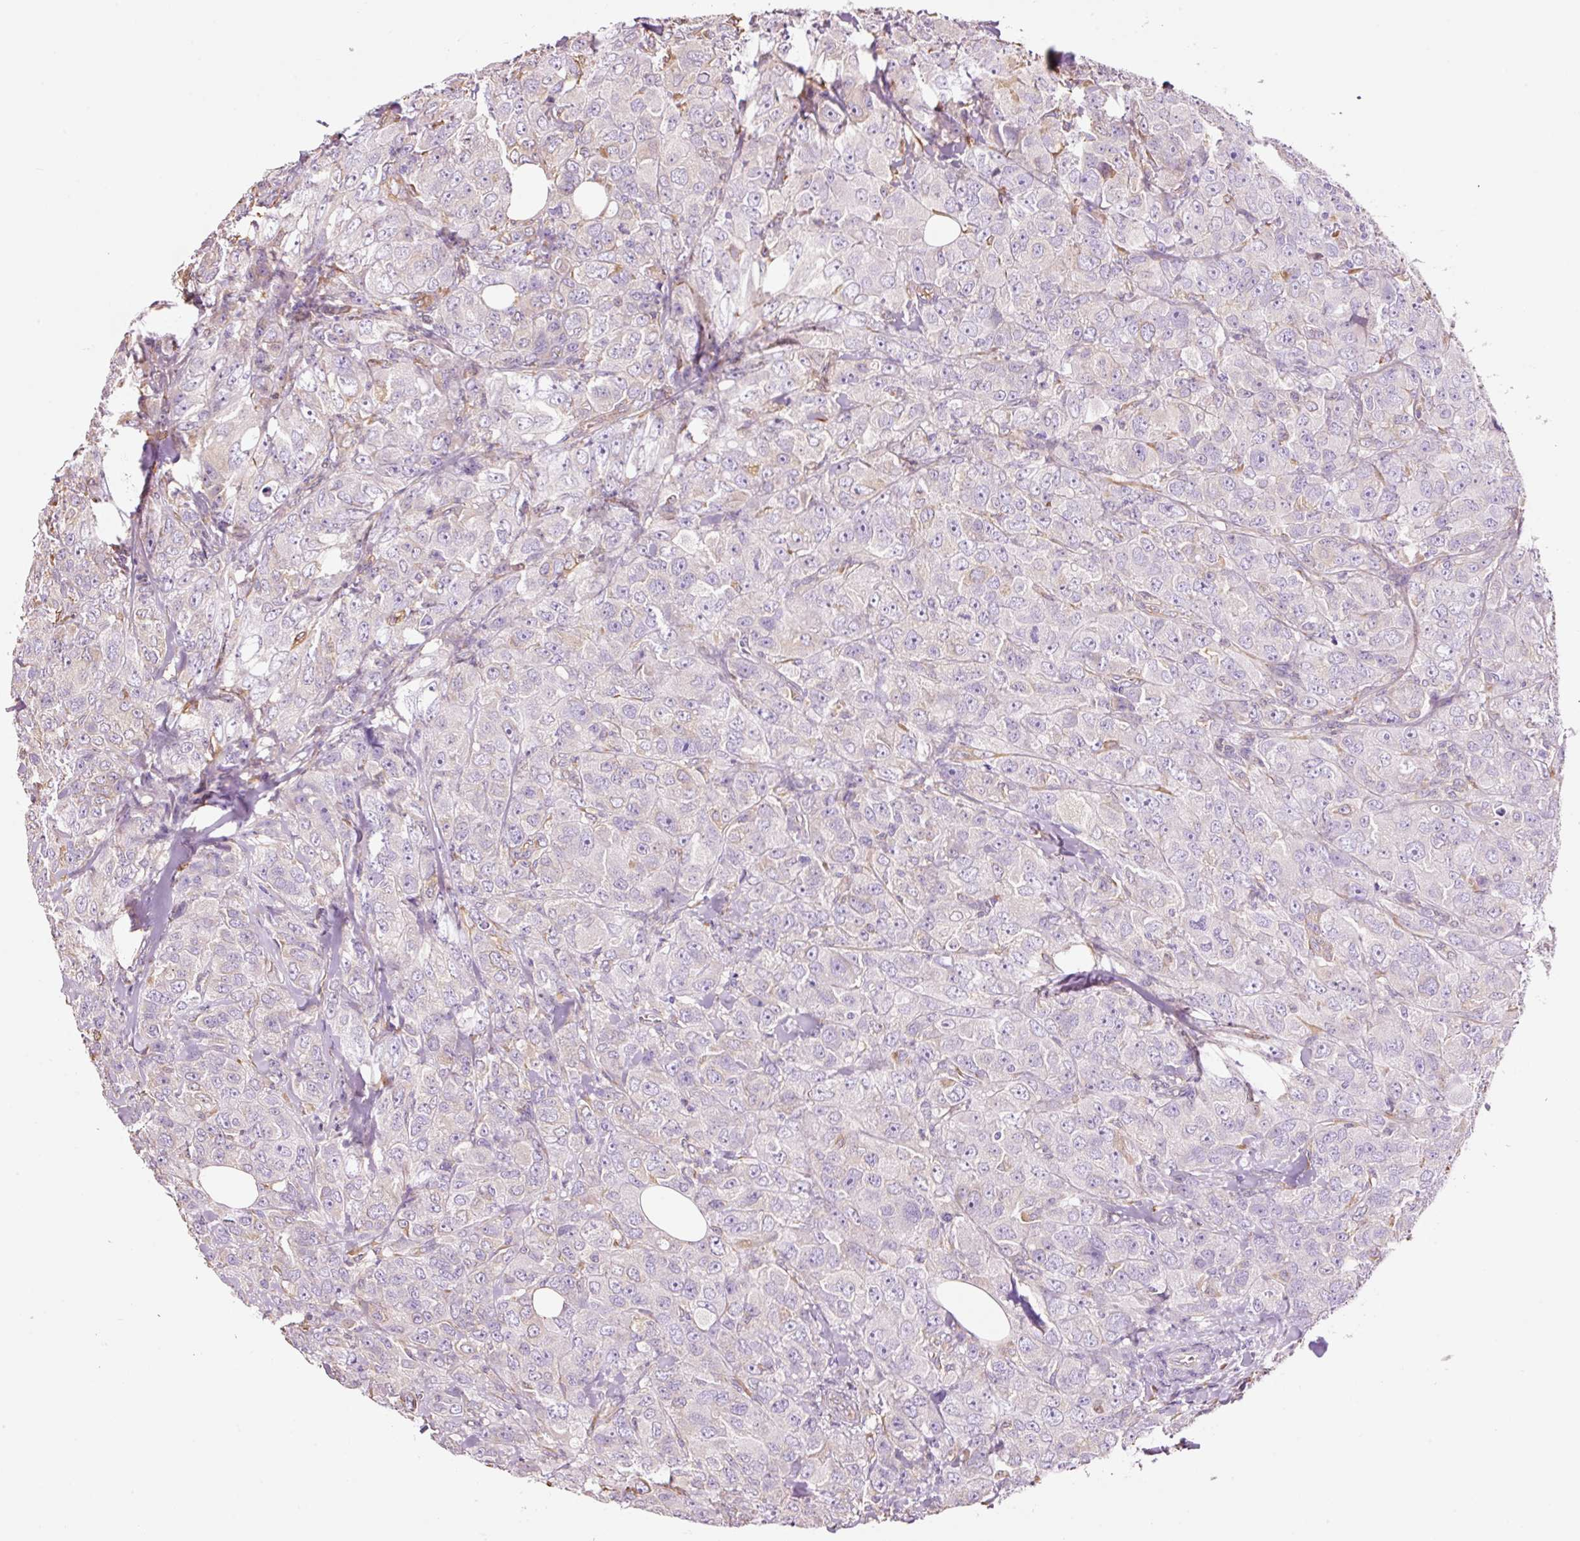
{"staining": {"intensity": "negative", "quantity": "none", "location": "none"}, "tissue": "breast cancer", "cell_type": "Tumor cells", "image_type": "cancer", "snomed": [{"axis": "morphology", "description": "Duct carcinoma"}, {"axis": "topography", "description": "Breast"}], "caption": "Human breast cancer (invasive ductal carcinoma) stained for a protein using IHC exhibits no expression in tumor cells.", "gene": "GCG", "patient": {"sex": "female", "age": 43}}